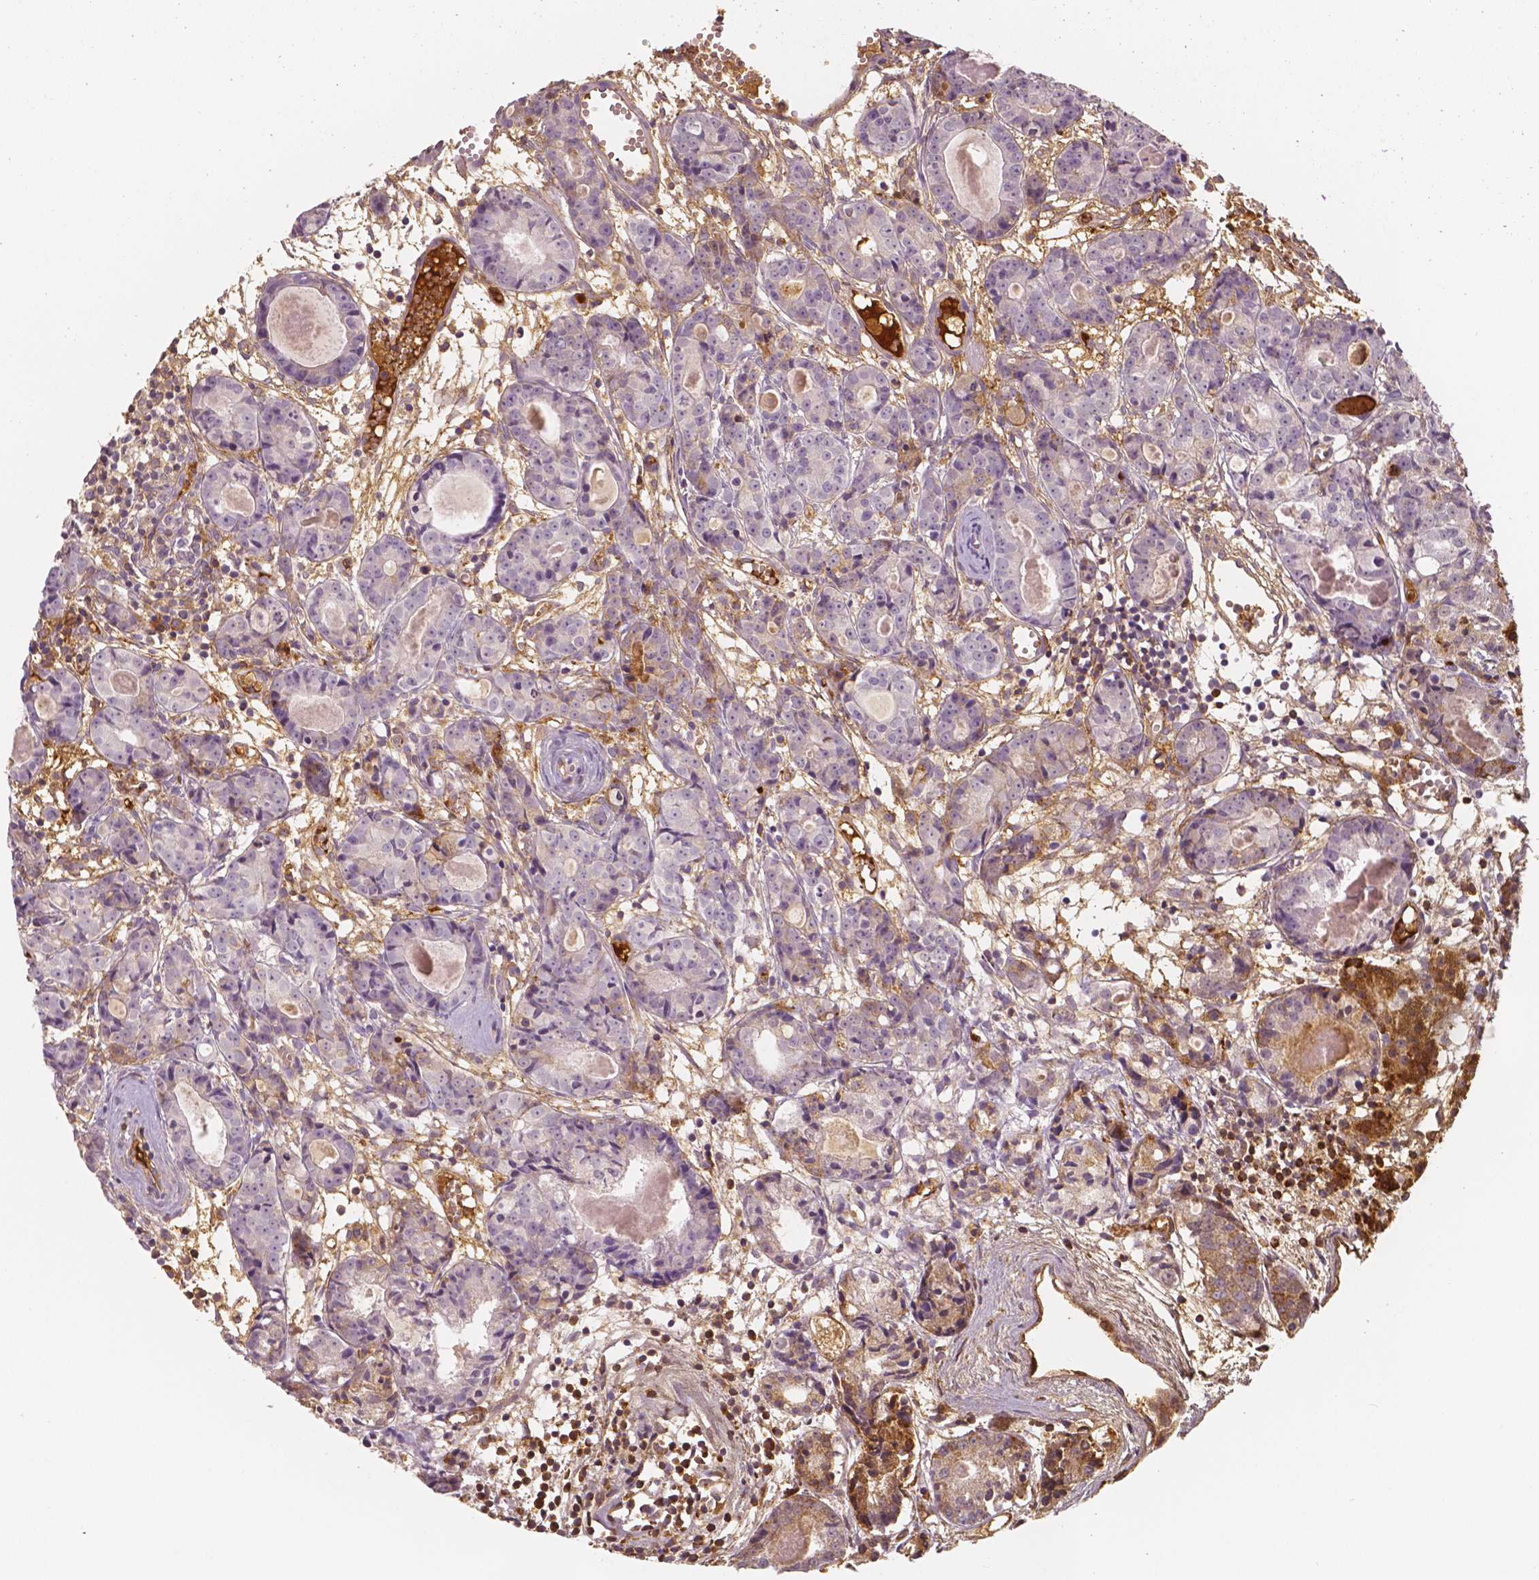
{"staining": {"intensity": "negative", "quantity": "none", "location": "none"}, "tissue": "prostate cancer", "cell_type": "Tumor cells", "image_type": "cancer", "snomed": [{"axis": "morphology", "description": "Adenocarcinoma, Medium grade"}, {"axis": "topography", "description": "Prostate"}], "caption": "An immunohistochemistry (IHC) photomicrograph of prostate cancer (adenocarcinoma (medium-grade)) is shown. There is no staining in tumor cells of prostate cancer (adenocarcinoma (medium-grade)). Brightfield microscopy of immunohistochemistry stained with DAB (3,3'-diaminobenzidine) (brown) and hematoxylin (blue), captured at high magnification.", "gene": "APOA4", "patient": {"sex": "male", "age": 74}}